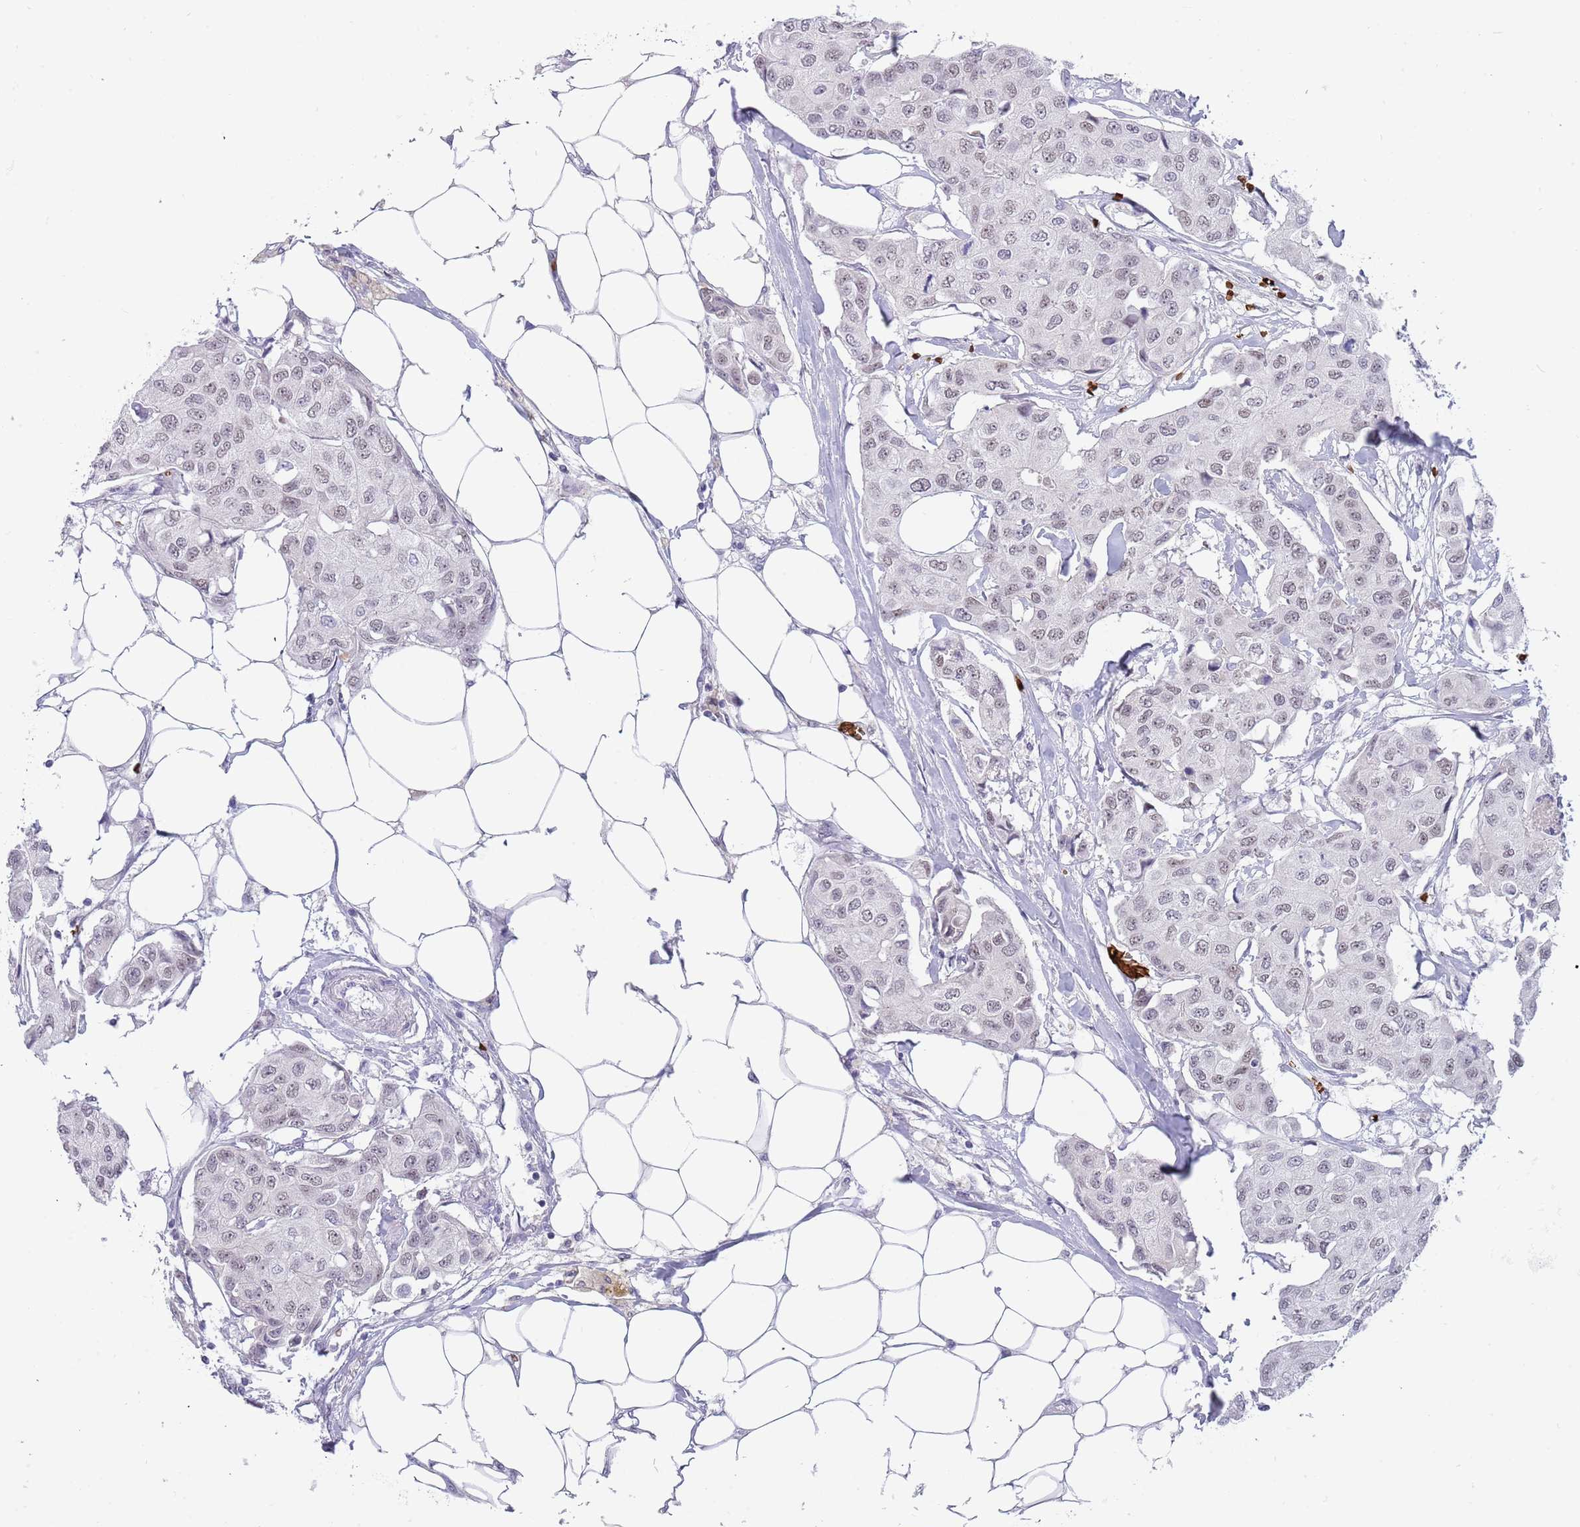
{"staining": {"intensity": "weak", "quantity": ">75%", "location": "nuclear"}, "tissue": "breast cancer", "cell_type": "Tumor cells", "image_type": "cancer", "snomed": [{"axis": "morphology", "description": "Duct carcinoma"}, {"axis": "topography", "description": "Breast"}, {"axis": "topography", "description": "Lymph node"}], "caption": "Breast cancer (infiltrating ductal carcinoma) stained for a protein (brown) demonstrates weak nuclear positive expression in approximately >75% of tumor cells.", "gene": "LYPD6B", "patient": {"sex": "female", "age": 80}}